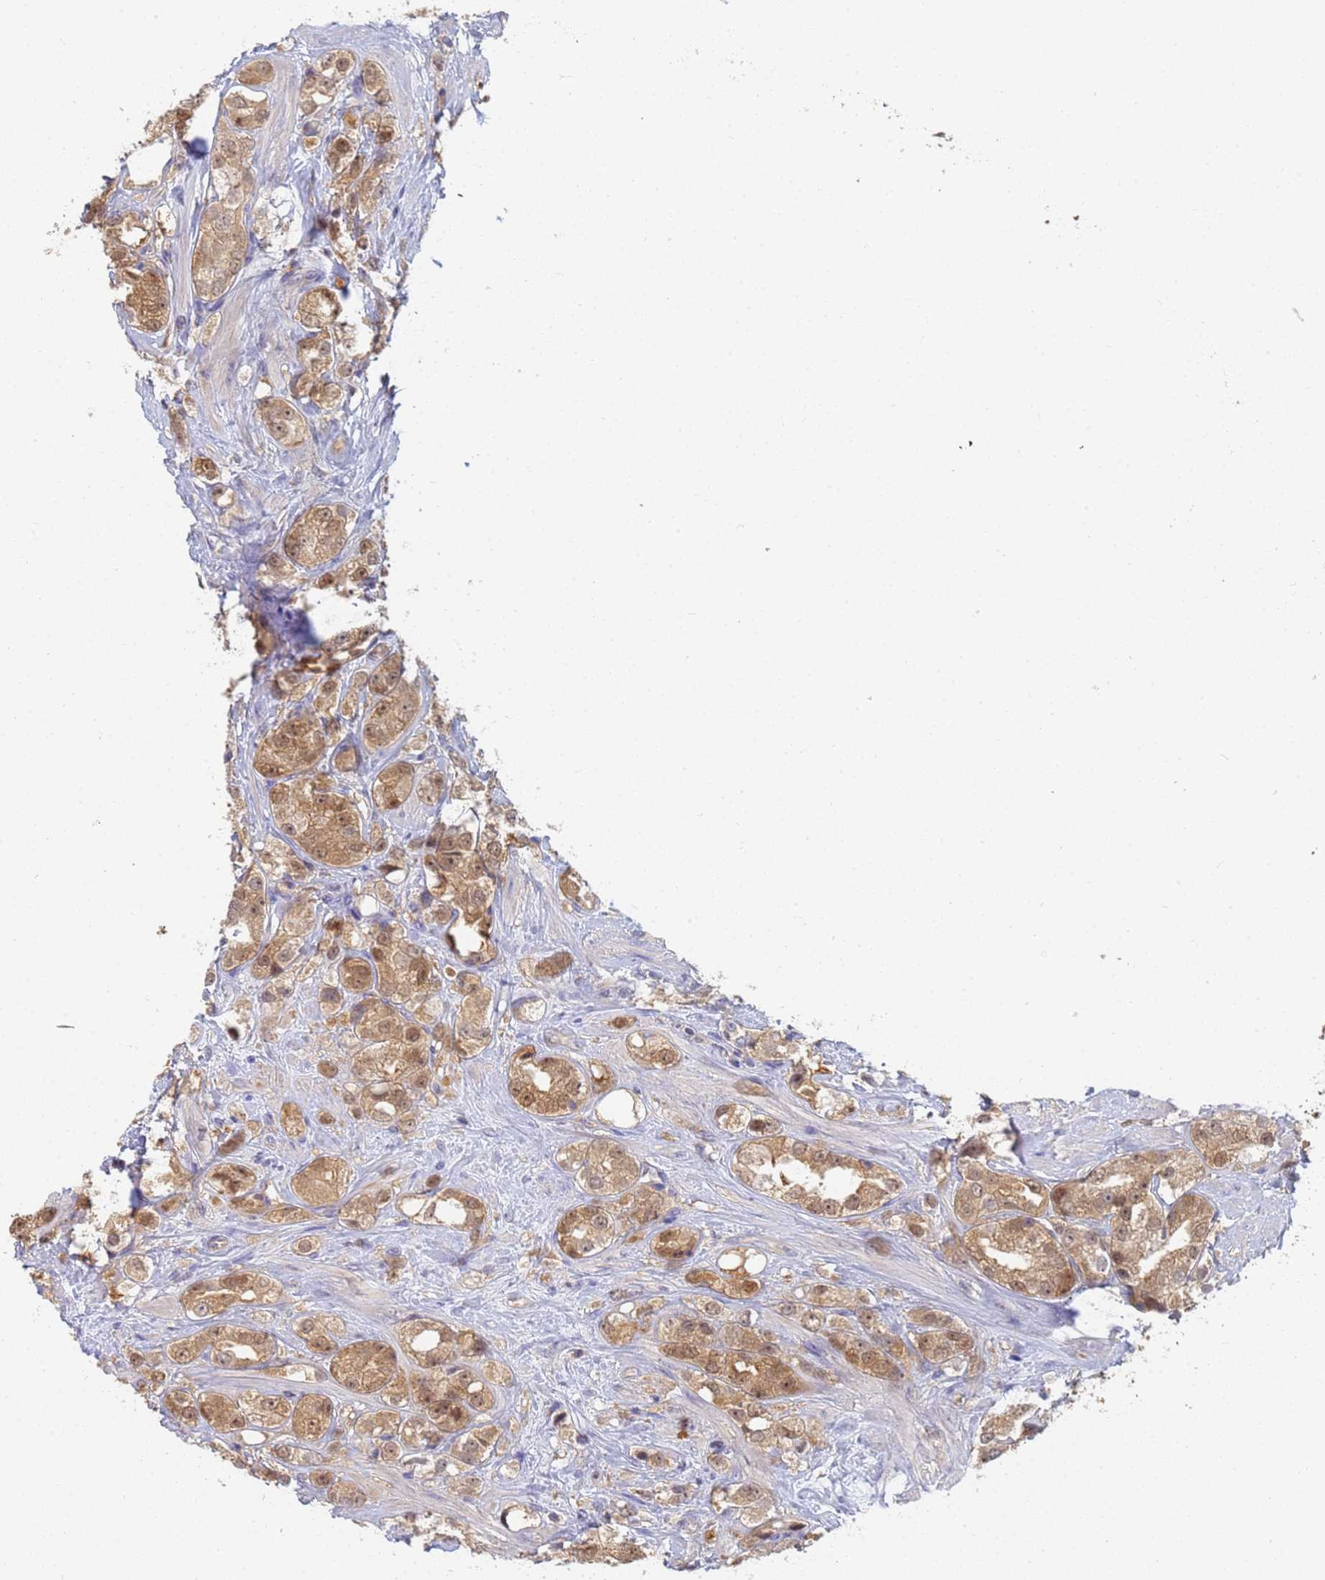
{"staining": {"intensity": "moderate", "quantity": ">75%", "location": "cytoplasmic/membranous,nuclear"}, "tissue": "prostate cancer", "cell_type": "Tumor cells", "image_type": "cancer", "snomed": [{"axis": "morphology", "description": "Adenocarcinoma, NOS"}, {"axis": "topography", "description": "Prostate"}], "caption": "This histopathology image demonstrates IHC staining of human adenocarcinoma (prostate), with medium moderate cytoplasmic/membranous and nuclear positivity in approximately >75% of tumor cells.", "gene": "SHARPIN", "patient": {"sex": "male", "age": 79}}